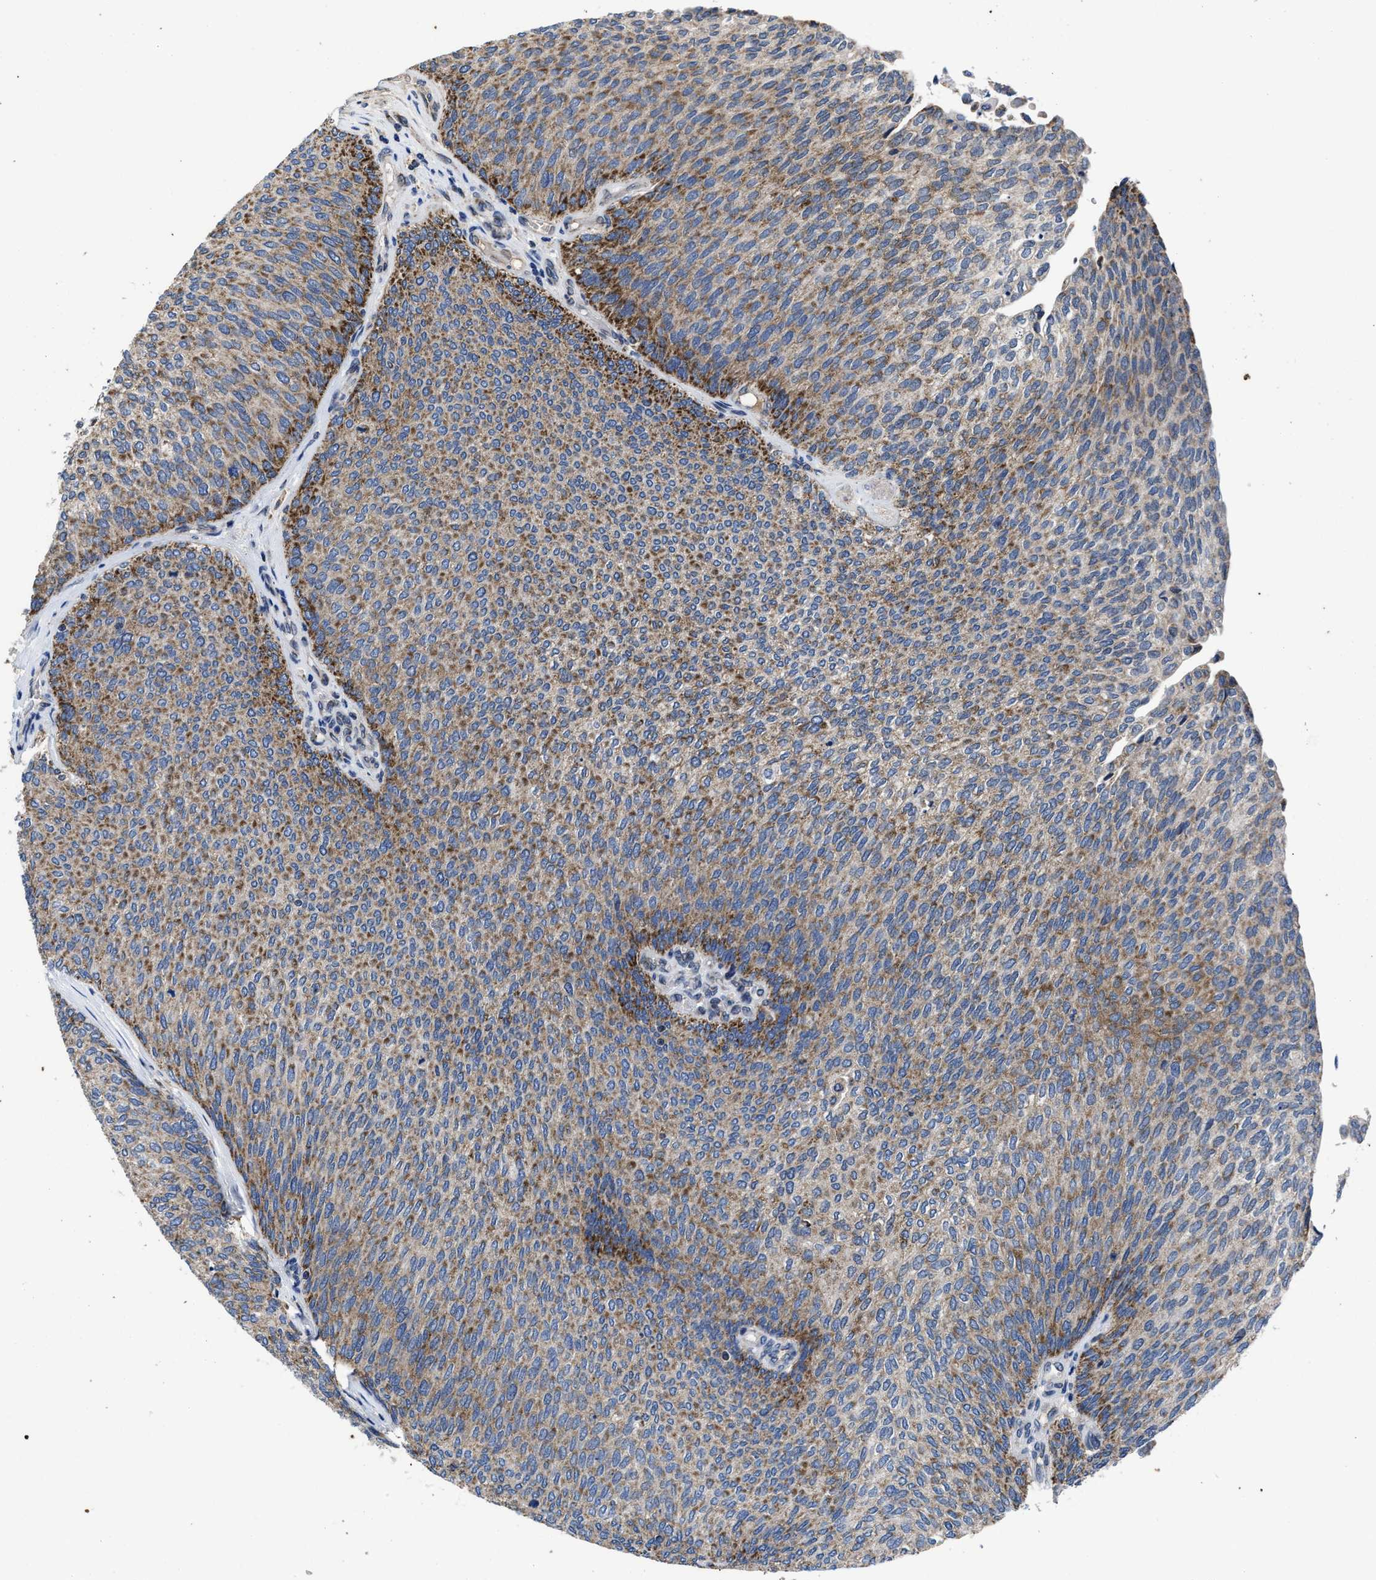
{"staining": {"intensity": "moderate", "quantity": ">75%", "location": "cytoplasmic/membranous"}, "tissue": "urothelial cancer", "cell_type": "Tumor cells", "image_type": "cancer", "snomed": [{"axis": "morphology", "description": "Urothelial carcinoma, Low grade"}, {"axis": "topography", "description": "Urinary bladder"}], "caption": "Tumor cells show medium levels of moderate cytoplasmic/membranous expression in approximately >75% of cells in human low-grade urothelial carcinoma.", "gene": "CACNA1D", "patient": {"sex": "female", "age": 79}}